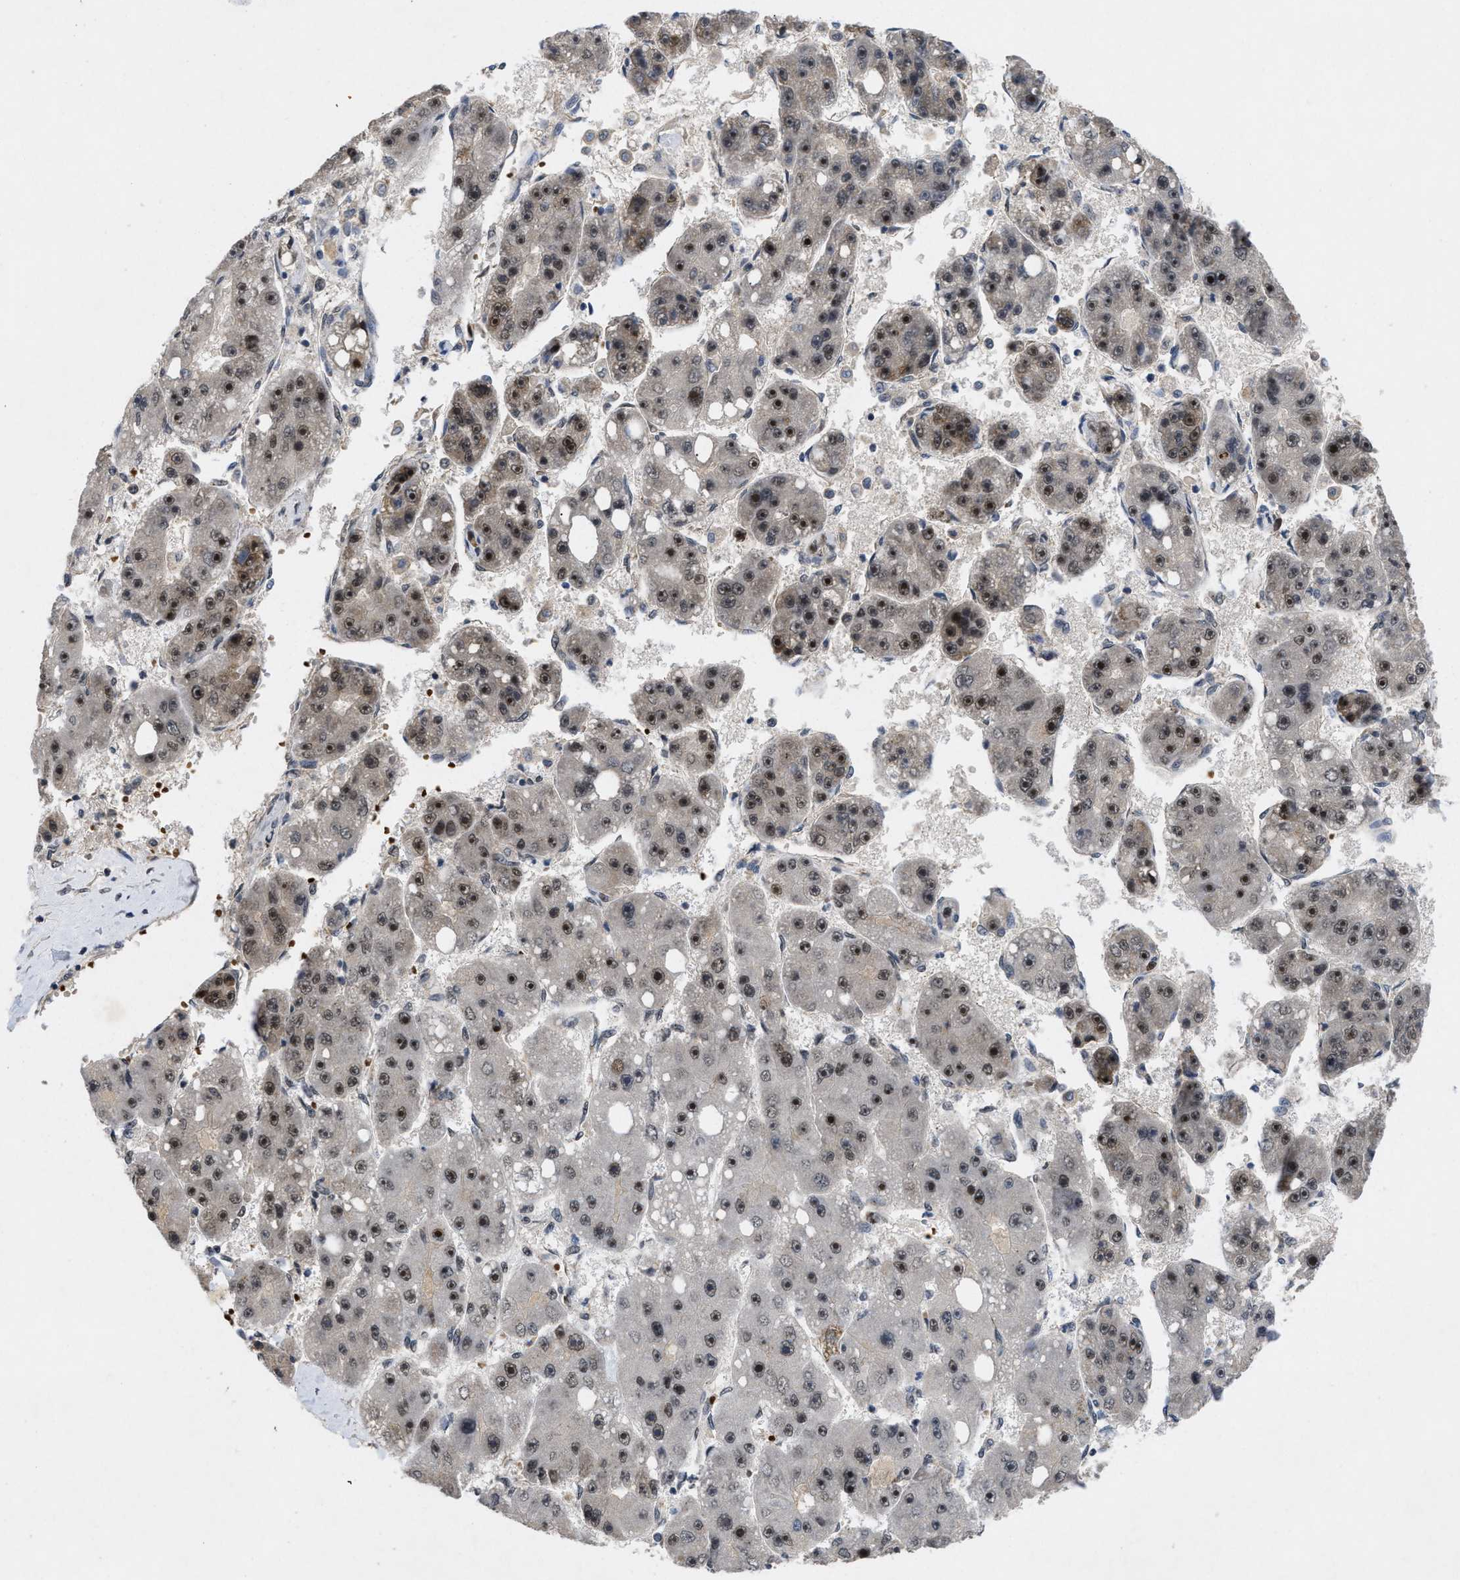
{"staining": {"intensity": "moderate", "quantity": ">75%", "location": "nuclear"}, "tissue": "liver cancer", "cell_type": "Tumor cells", "image_type": "cancer", "snomed": [{"axis": "morphology", "description": "Carcinoma, Hepatocellular, NOS"}, {"axis": "topography", "description": "Liver"}], "caption": "Protein expression analysis of human hepatocellular carcinoma (liver) reveals moderate nuclear positivity in approximately >75% of tumor cells.", "gene": "ZNF346", "patient": {"sex": "female", "age": 61}}